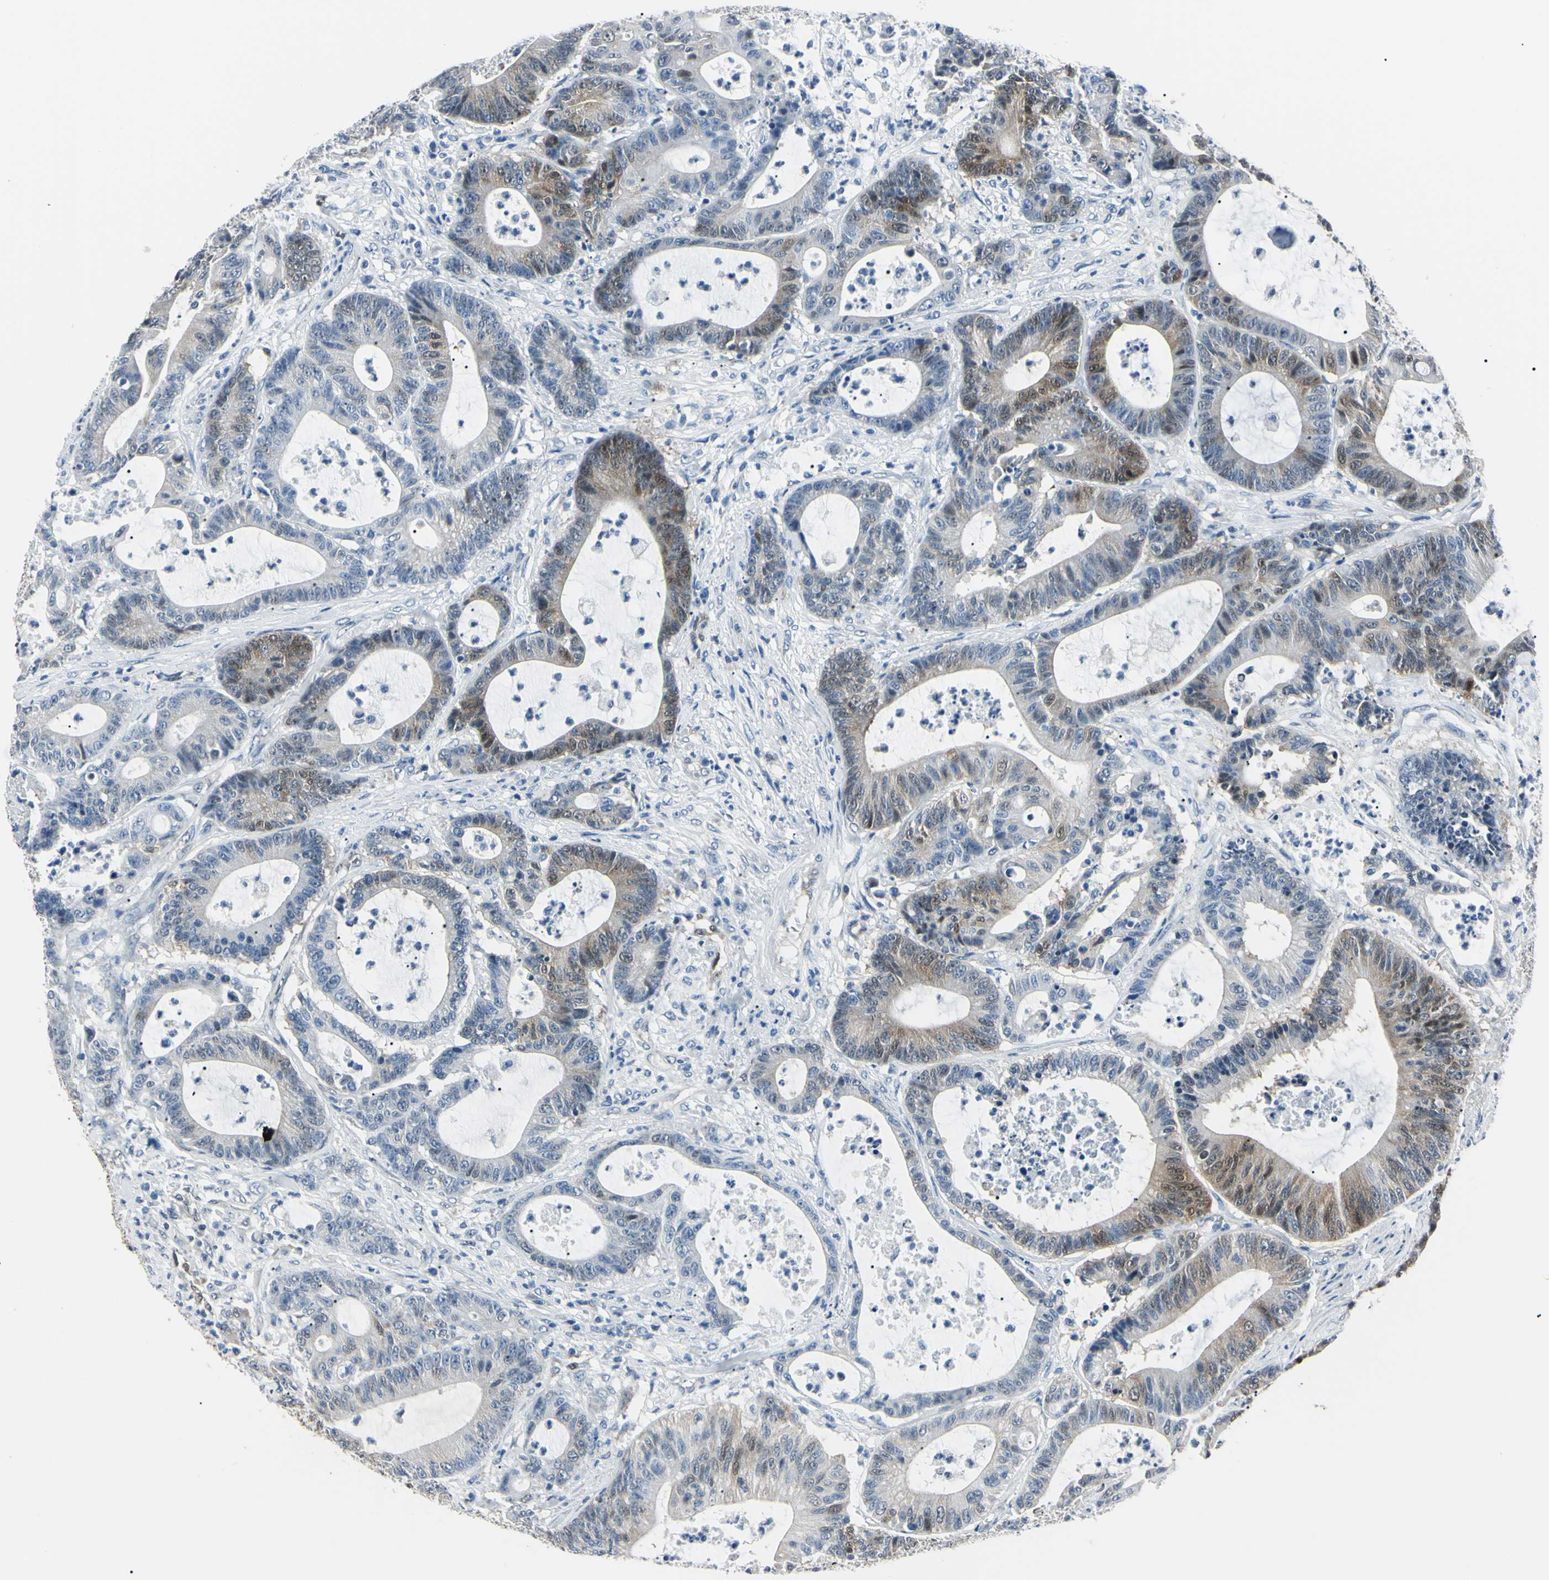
{"staining": {"intensity": "moderate", "quantity": "<25%", "location": "cytoplasmic/membranous,nuclear"}, "tissue": "colorectal cancer", "cell_type": "Tumor cells", "image_type": "cancer", "snomed": [{"axis": "morphology", "description": "Adenocarcinoma, NOS"}, {"axis": "topography", "description": "Colon"}], "caption": "Immunohistochemical staining of colorectal adenocarcinoma exhibits low levels of moderate cytoplasmic/membranous and nuclear protein expression in about <25% of tumor cells. (Stains: DAB in brown, nuclei in blue, Microscopy: brightfield microscopy at high magnification).", "gene": "AKR1C3", "patient": {"sex": "female", "age": 84}}